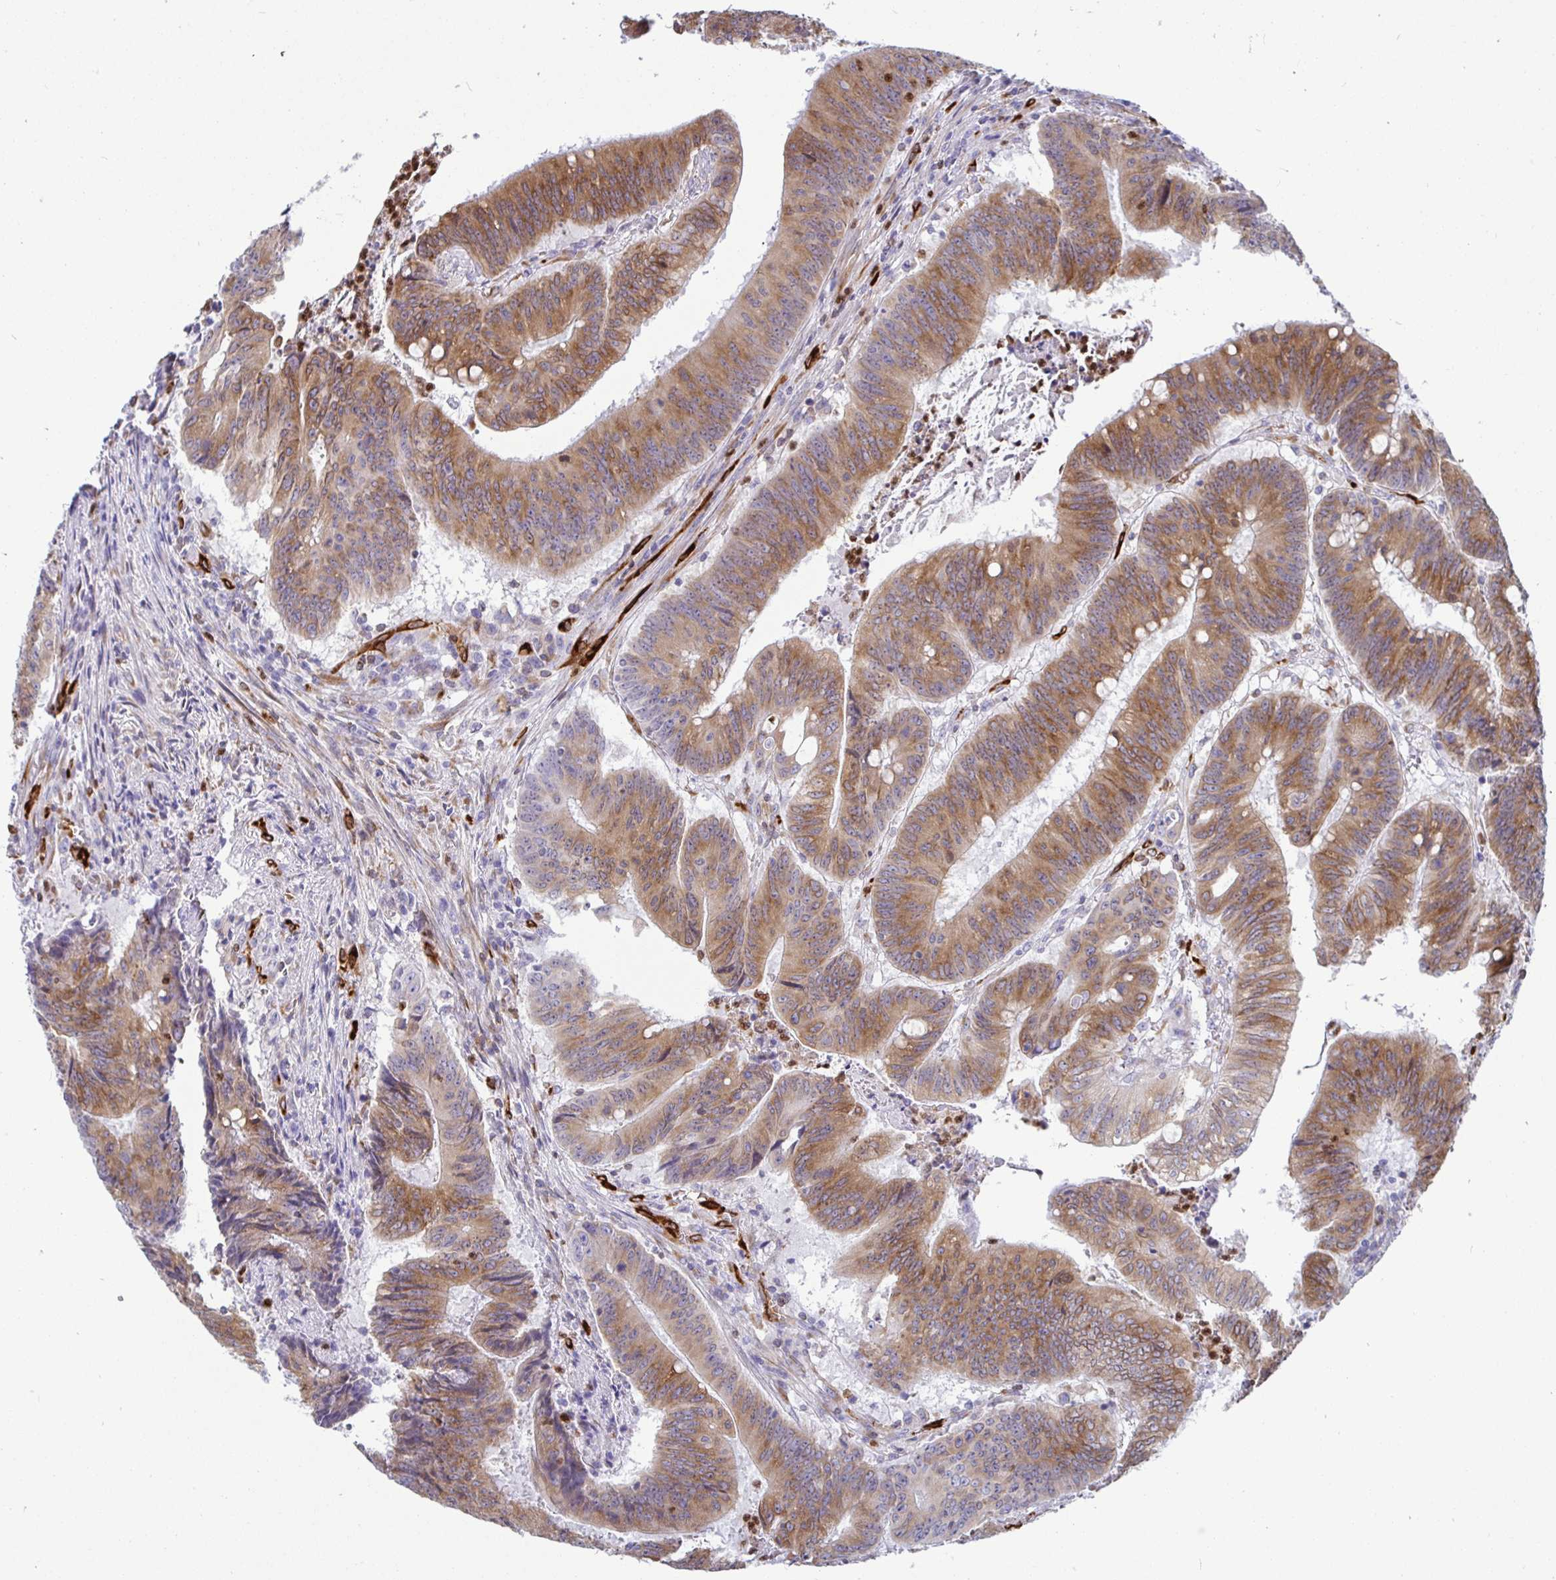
{"staining": {"intensity": "moderate", "quantity": ">75%", "location": "cytoplasmic/membranous"}, "tissue": "colorectal cancer", "cell_type": "Tumor cells", "image_type": "cancer", "snomed": [{"axis": "morphology", "description": "Adenocarcinoma, NOS"}, {"axis": "topography", "description": "Colon"}], "caption": "Approximately >75% of tumor cells in colorectal adenocarcinoma exhibit moderate cytoplasmic/membranous protein expression as visualized by brown immunohistochemical staining.", "gene": "TP53I11", "patient": {"sex": "female", "age": 87}}